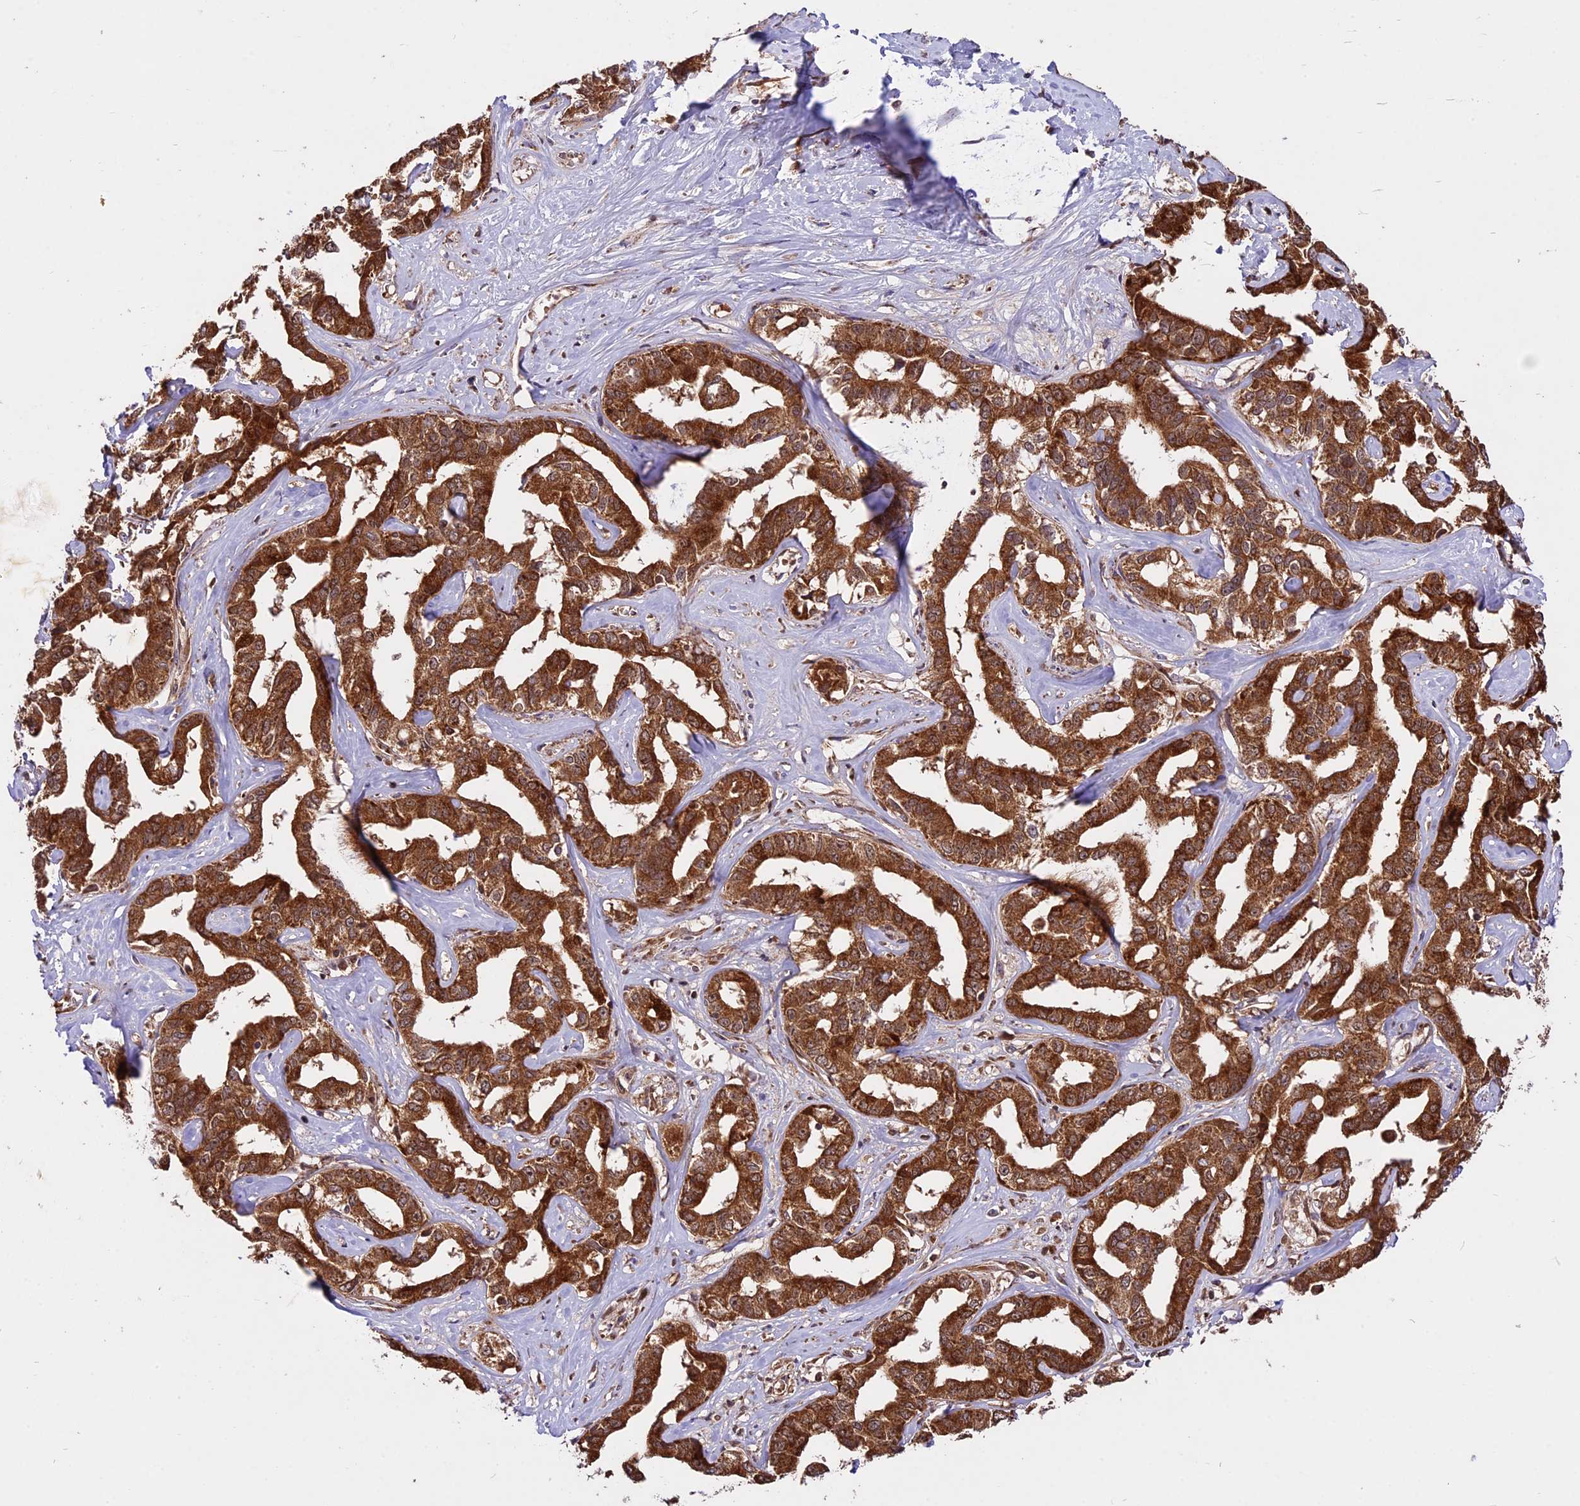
{"staining": {"intensity": "strong", "quantity": ">75%", "location": "cytoplasmic/membranous"}, "tissue": "liver cancer", "cell_type": "Tumor cells", "image_type": "cancer", "snomed": [{"axis": "morphology", "description": "Cholangiocarcinoma"}, {"axis": "topography", "description": "Liver"}], "caption": "Immunohistochemistry micrograph of human liver cancer stained for a protein (brown), which reveals high levels of strong cytoplasmic/membranous positivity in about >75% of tumor cells.", "gene": "COX17", "patient": {"sex": "male", "age": 59}}